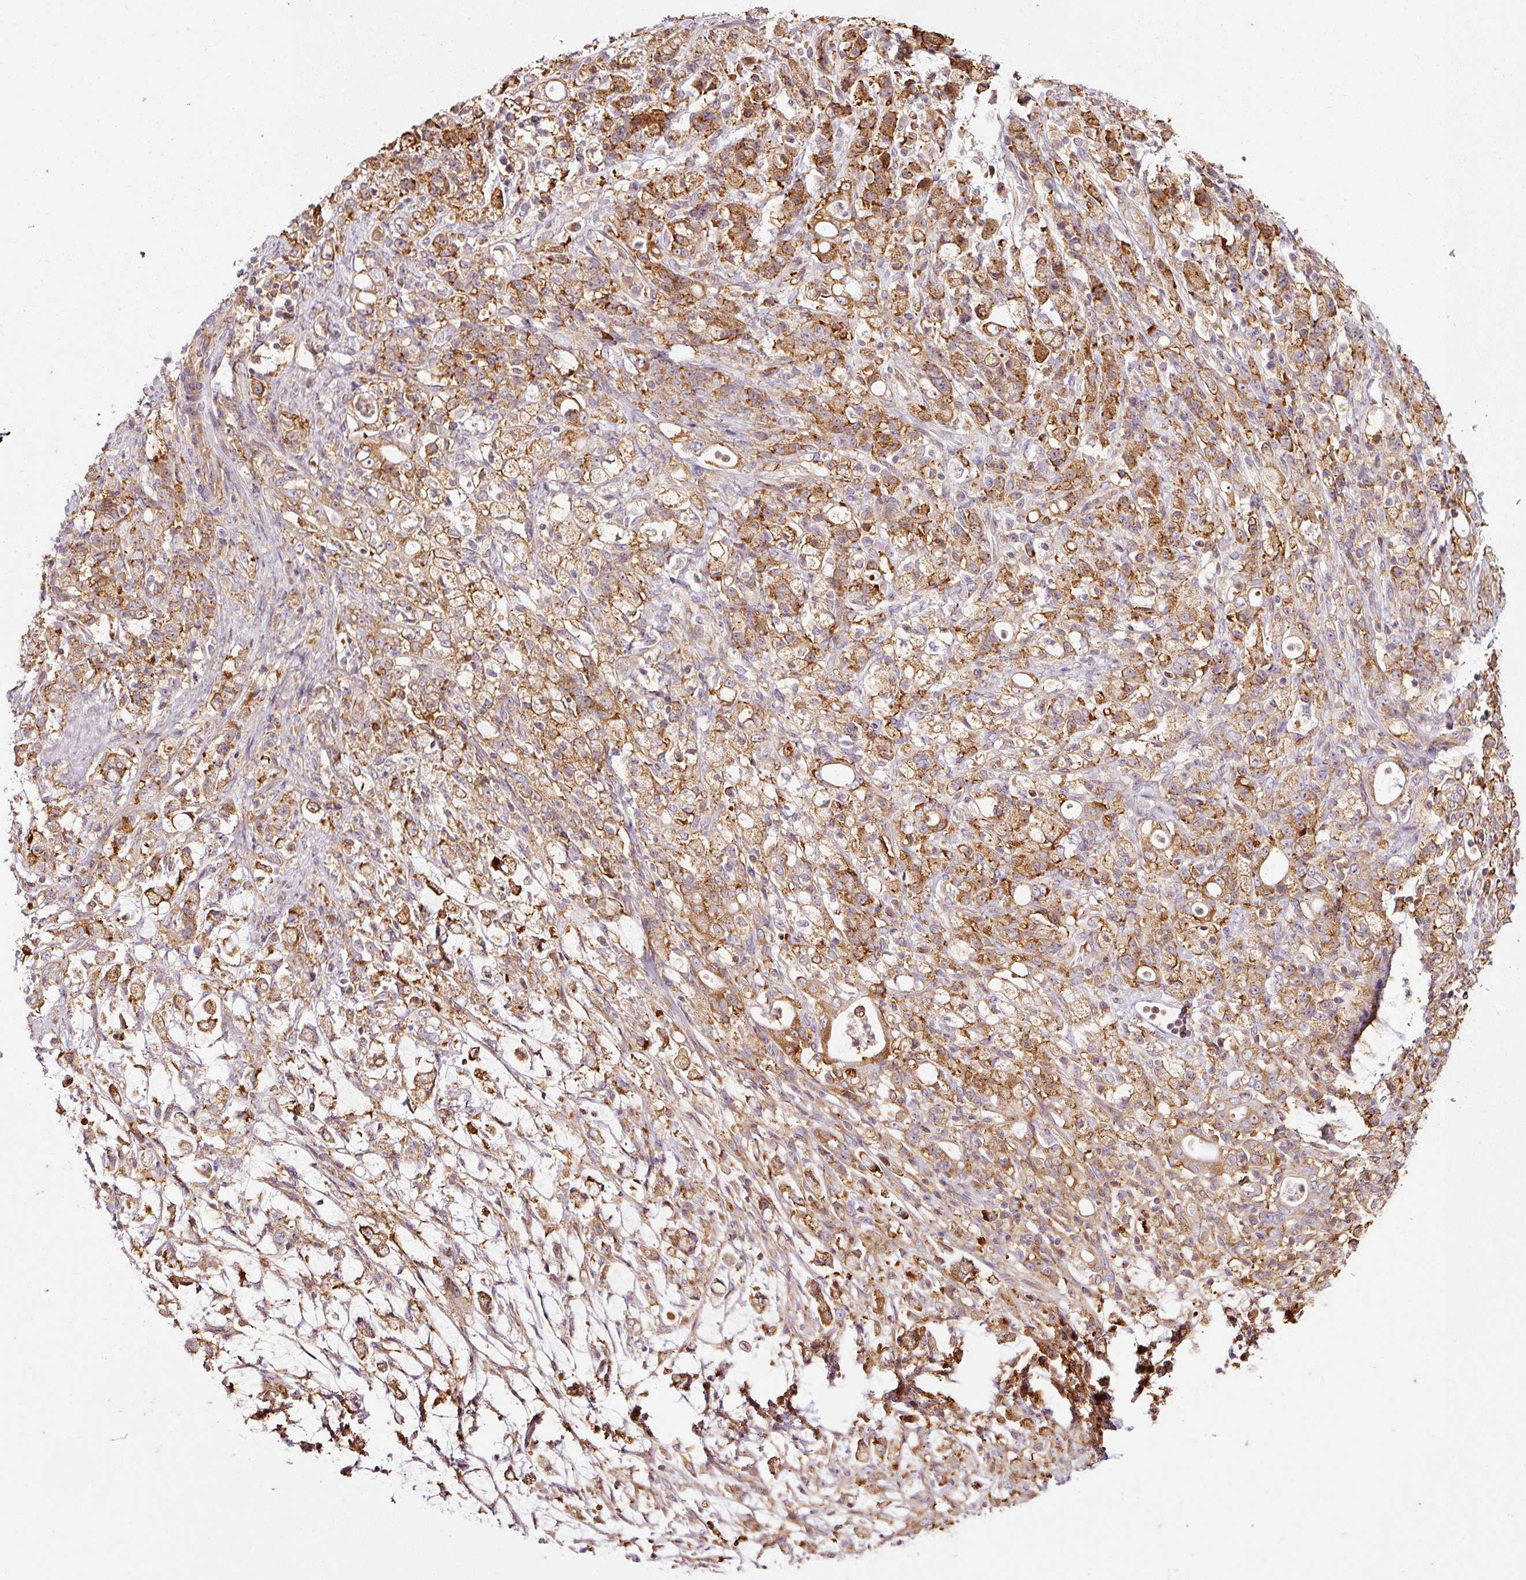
{"staining": {"intensity": "moderate", "quantity": ">75%", "location": "cytoplasmic/membranous"}, "tissue": "stomach cancer", "cell_type": "Tumor cells", "image_type": "cancer", "snomed": [{"axis": "morphology", "description": "Adenocarcinoma, NOS"}, {"axis": "topography", "description": "Stomach"}], "caption": "An immunohistochemistry micrograph of tumor tissue is shown. Protein staining in brown highlights moderate cytoplasmic/membranous positivity in stomach adenocarcinoma within tumor cells.", "gene": "SCNM1", "patient": {"sex": "female", "age": 60}}